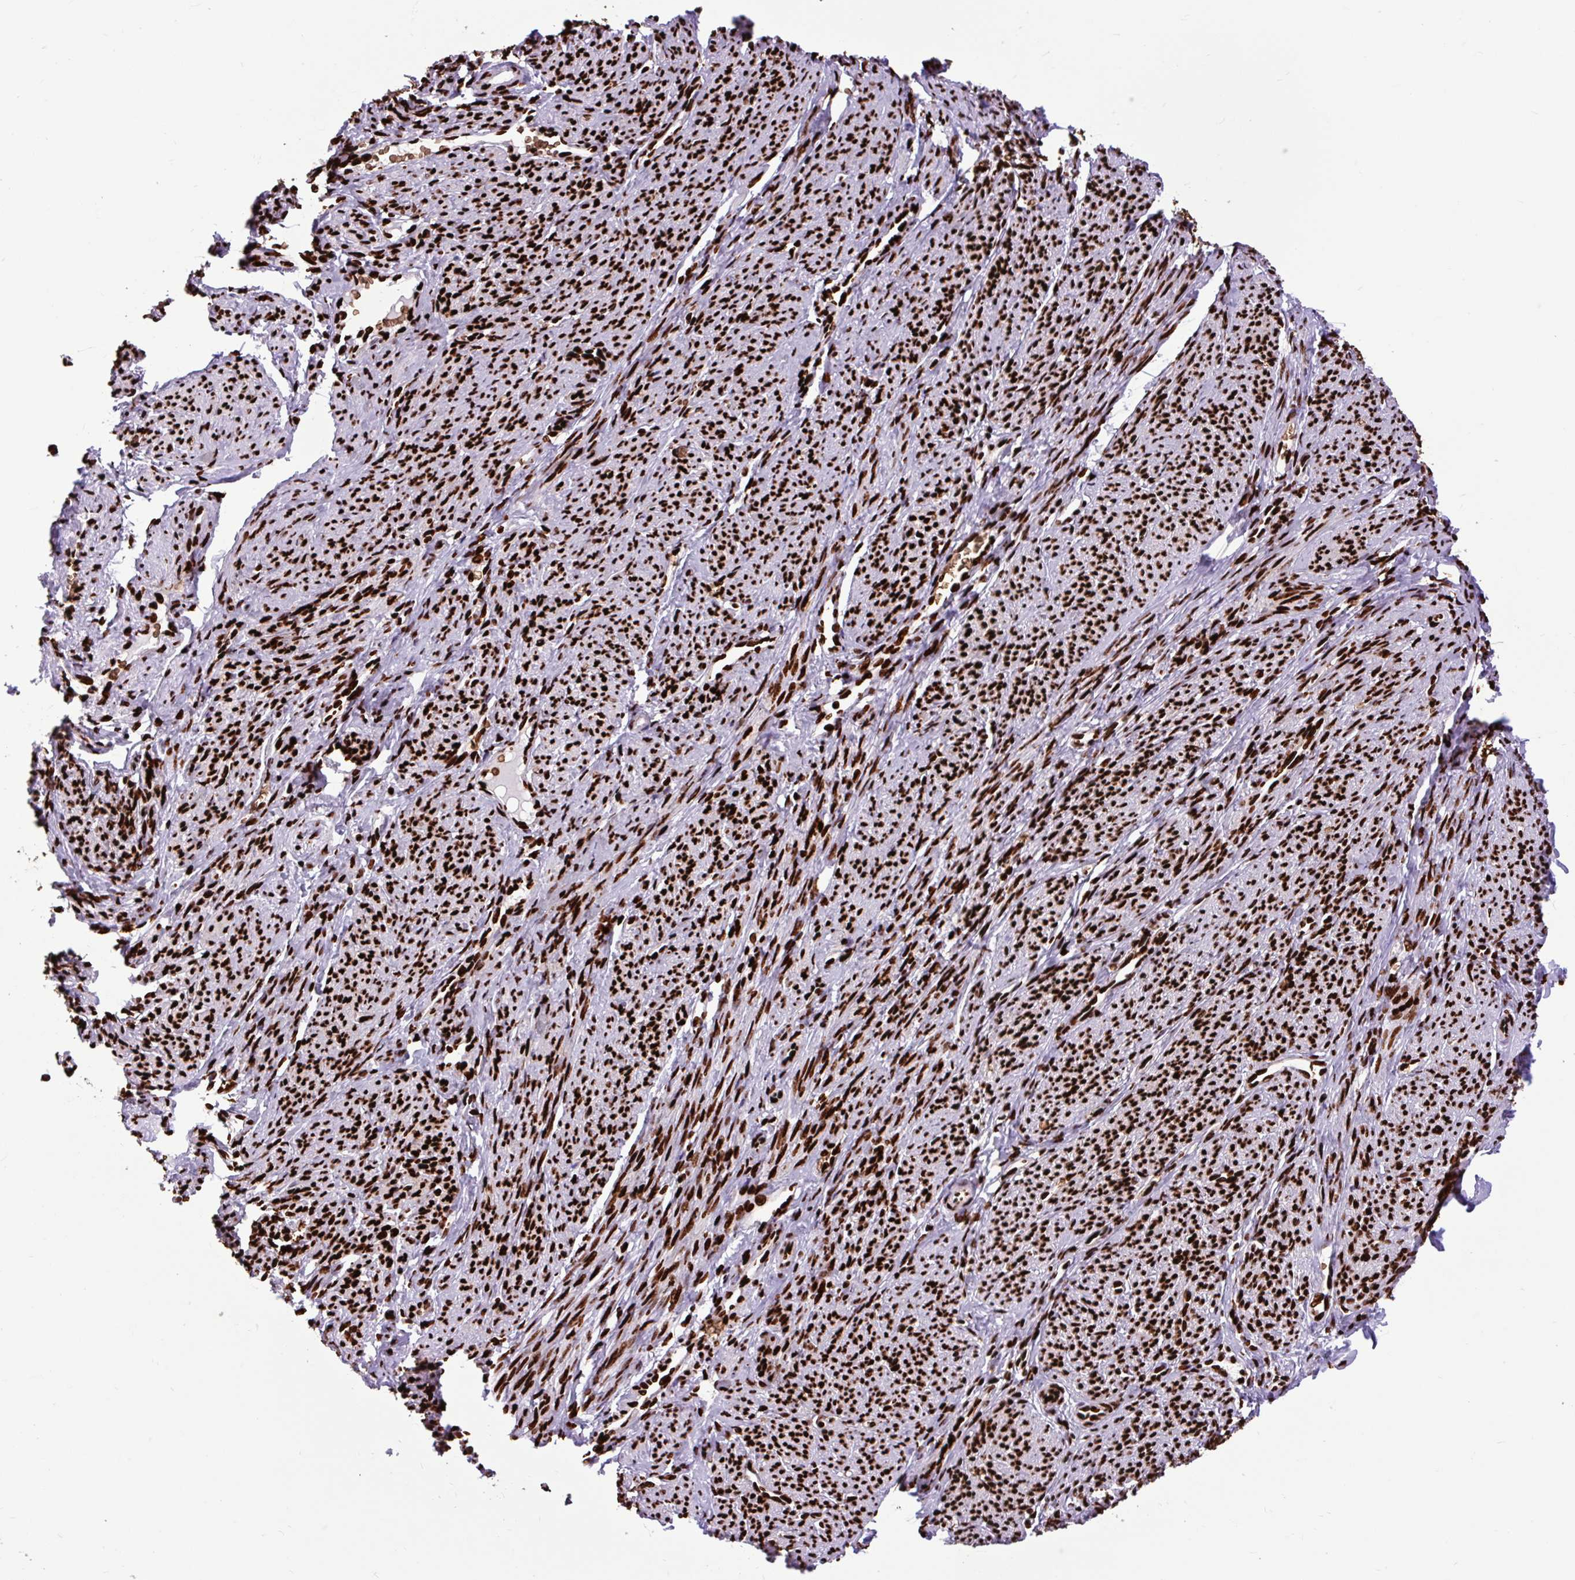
{"staining": {"intensity": "strong", "quantity": ">75%", "location": "nuclear"}, "tissue": "smooth muscle", "cell_type": "Smooth muscle cells", "image_type": "normal", "snomed": [{"axis": "morphology", "description": "Normal tissue, NOS"}, {"axis": "topography", "description": "Smooth muscle"}], "caption": "DAB immunohistochemical staining of normal smooth muscle shows strong nuclear protein positivity in about >75% of smooth muscle cells.", "gene": "FUS", "patient": {"sex": "female", "age": 65}}